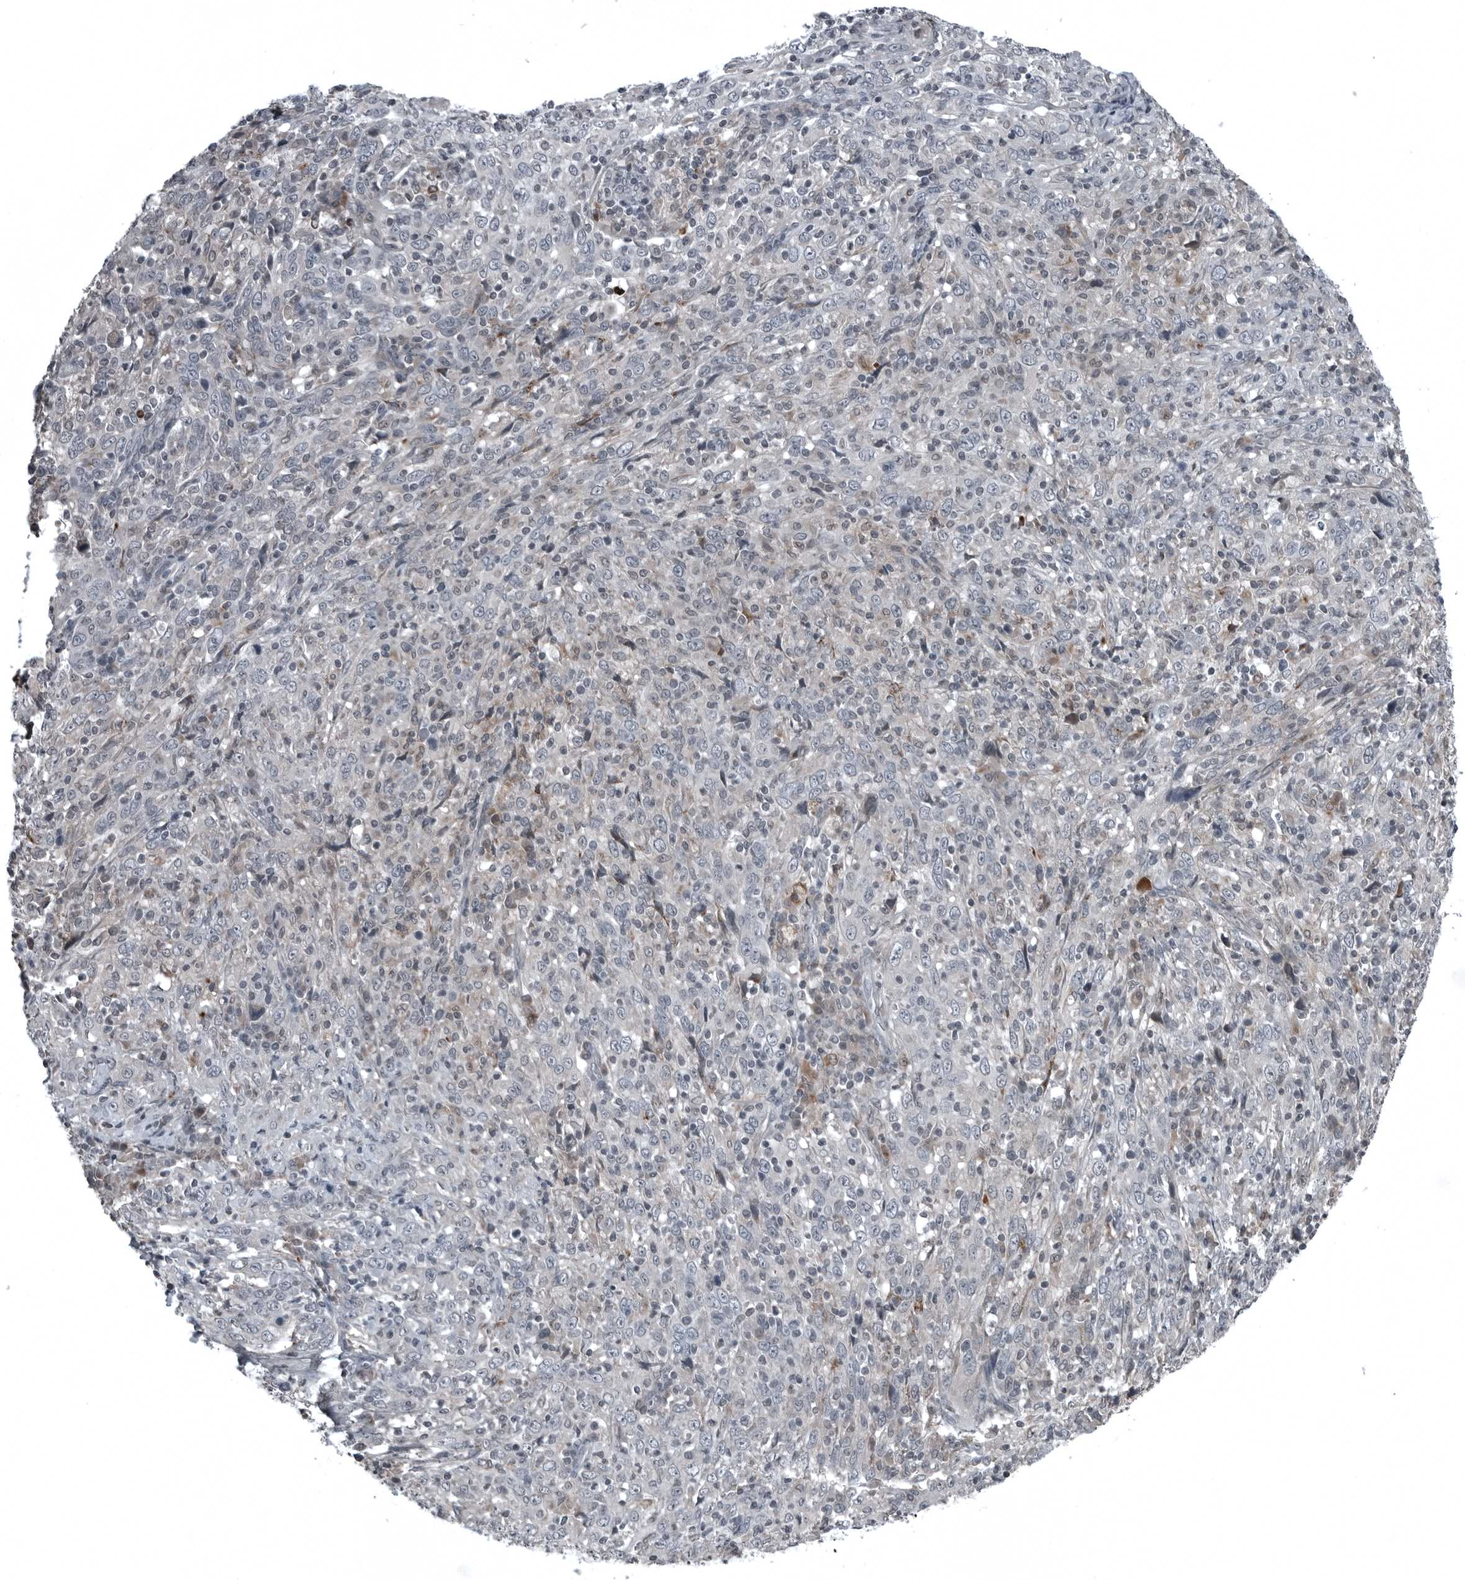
{"staining": {"intensity": "negative", "quantity": "none", "location": "none"}, "tissue": "cervical cancer", "cell_type": "Tumor cells", "image_type": "cancer", "snomed": [{"axis": "morphology", "description": "Squamous cell carcinoma, NOS"}, {"axis": "topography", "description": "Cervix"}], "caption": "Tumor cells are negative for protein expression in human squamous cell carcinoma (cervical).", "gene": "GAK", "patient": {"sex": "female", "age": 46}}